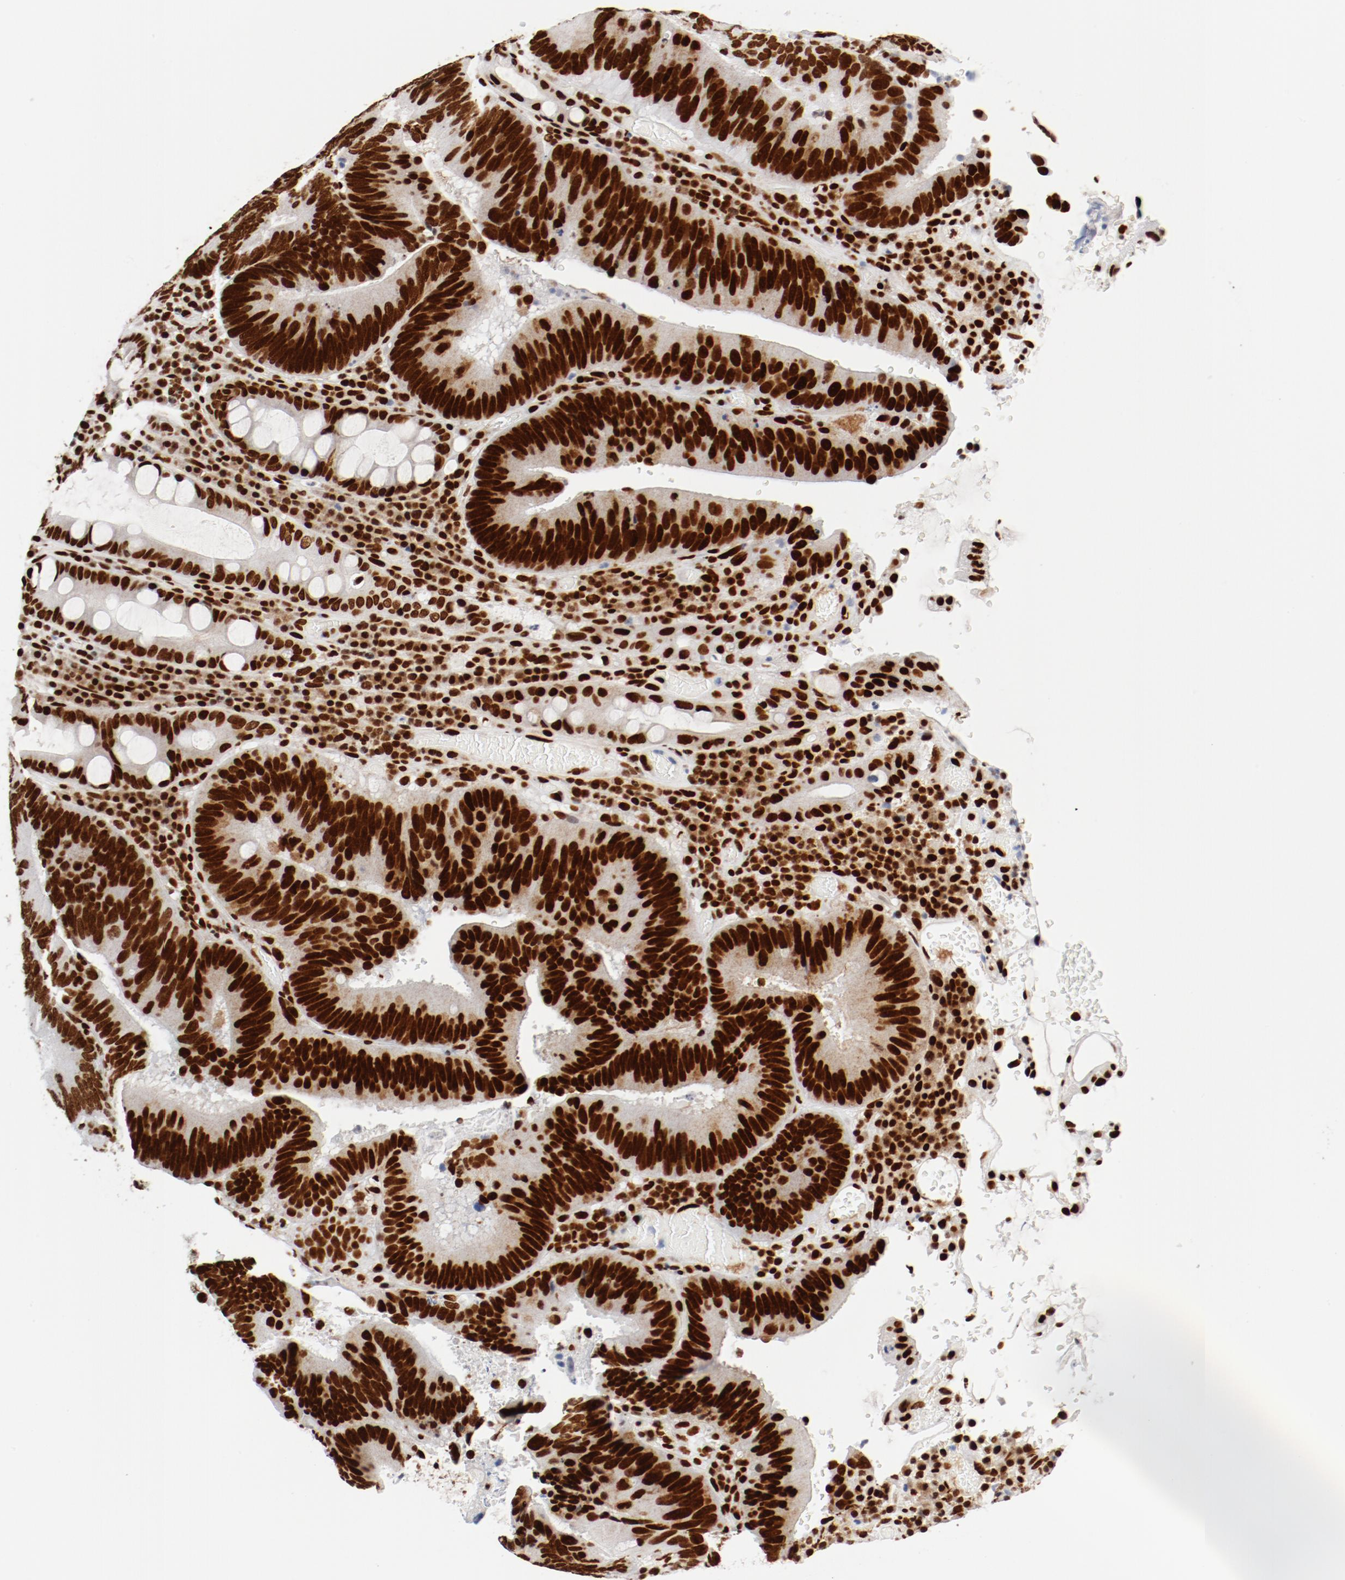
{"staining": {"intensity": "strong", "quantity": ">75%", "location": "nuclear"}, "tissue": "colorectal cancer", "cell_type": "Tumor cells", "image_type": "cancer", "snomed": [{"axis": "morphology", "description": "Normal tissue, NOS"}, {"axis": "morphology", "description": "Adenocarcinoma, NOS"}, {"axis": "topography", "description": "Colon"}], "caption": "A brown stain labels strong nuclear expression of a protein in human colorectal adenocarcinoma tumor cells.", "gene": "CTBP1", "patient": {"sex": "female", "age": 78}}